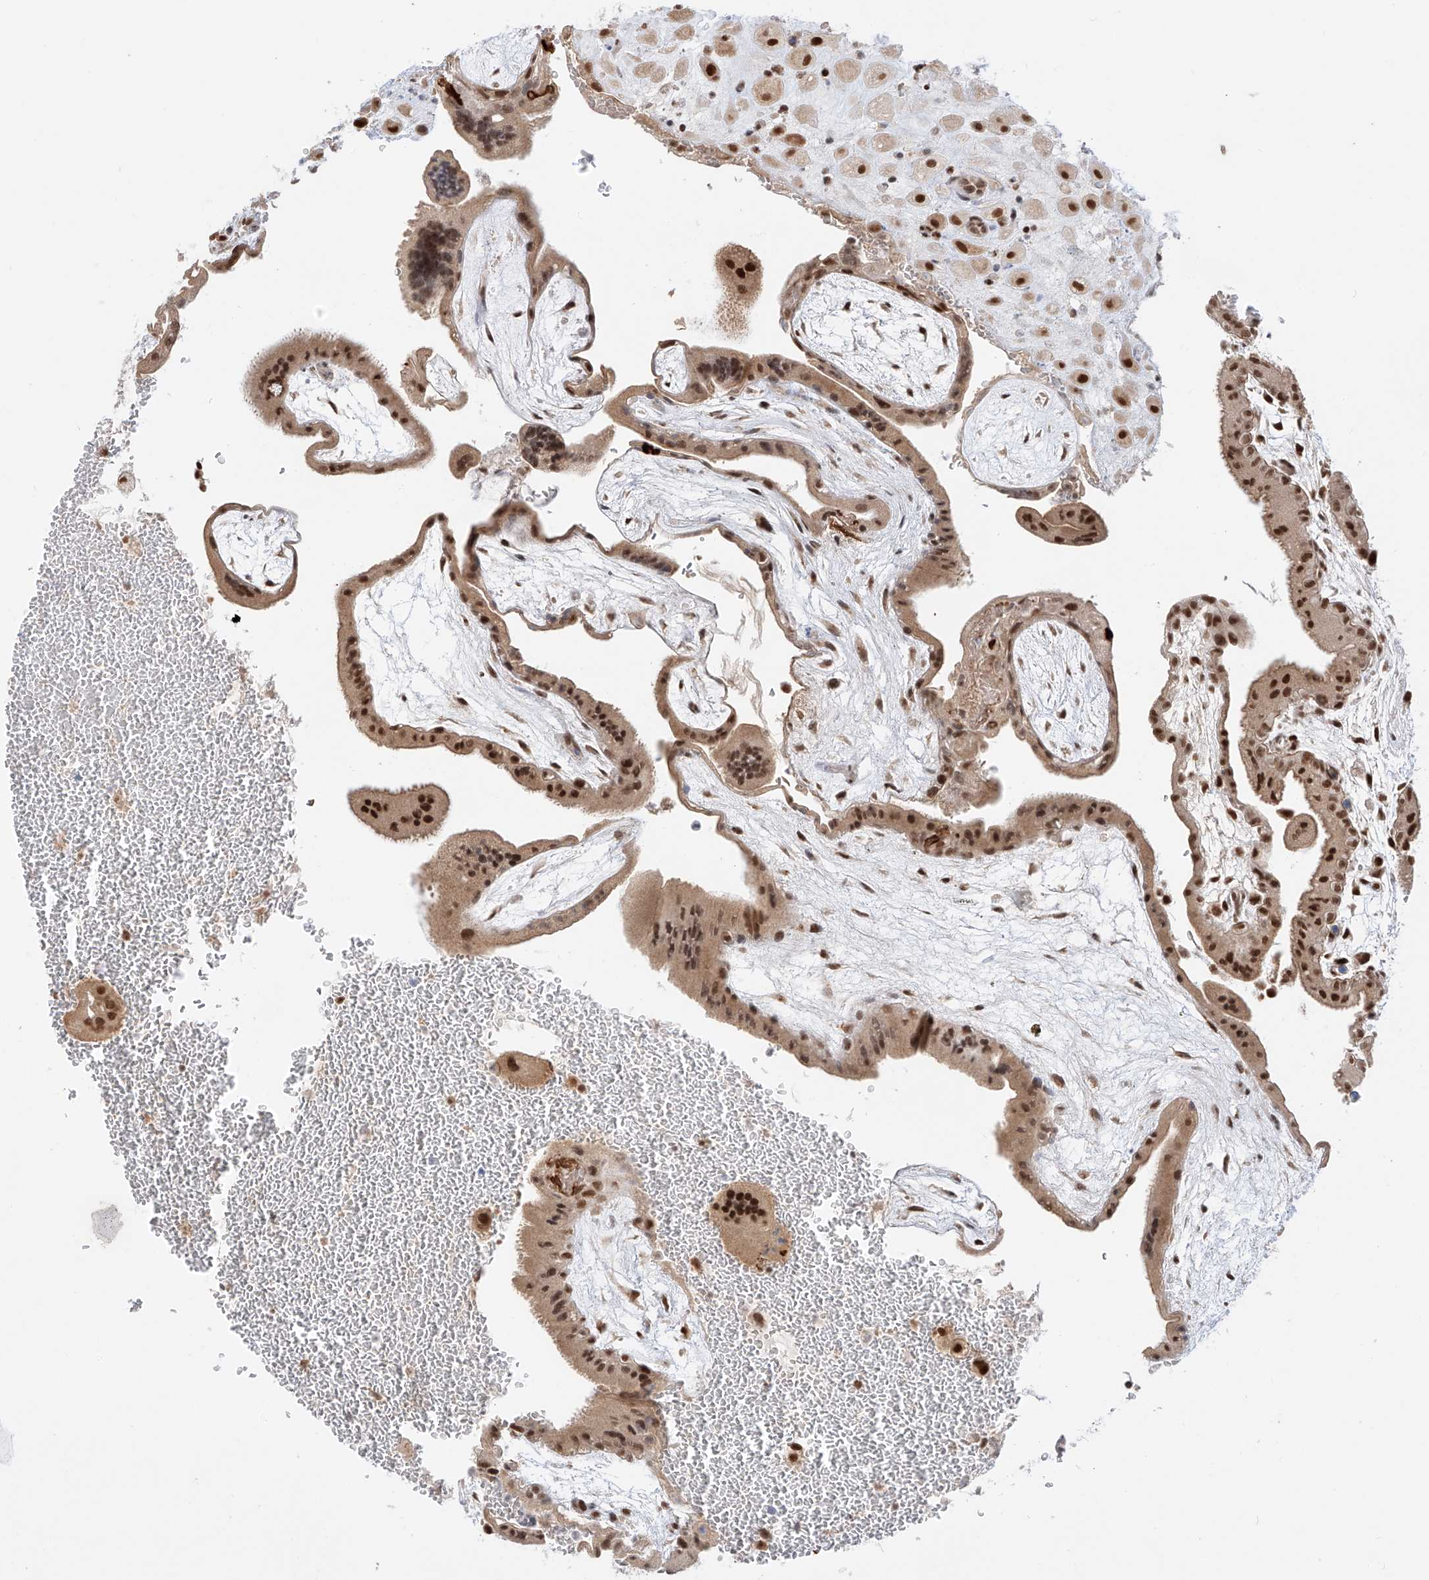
{"staining": {"intensity": "strong", "quantity": ">75%", "location": "nuclear"}, "tissue": "placenta", "cell_type": "Decidual cells", "image_type": "normal", "snomed": [{"axis": "morphology", "description": "Normal tissue, NOS"}, {"axis": "topography", "description": "Placenta"}], "caption": "Immunohistochemical staining of normal placenta shows strong nuclear protein positivity in approximately >75% of decidual cells.", "gene": "POGK", "patient": {"sex": "female", "age": 35}}